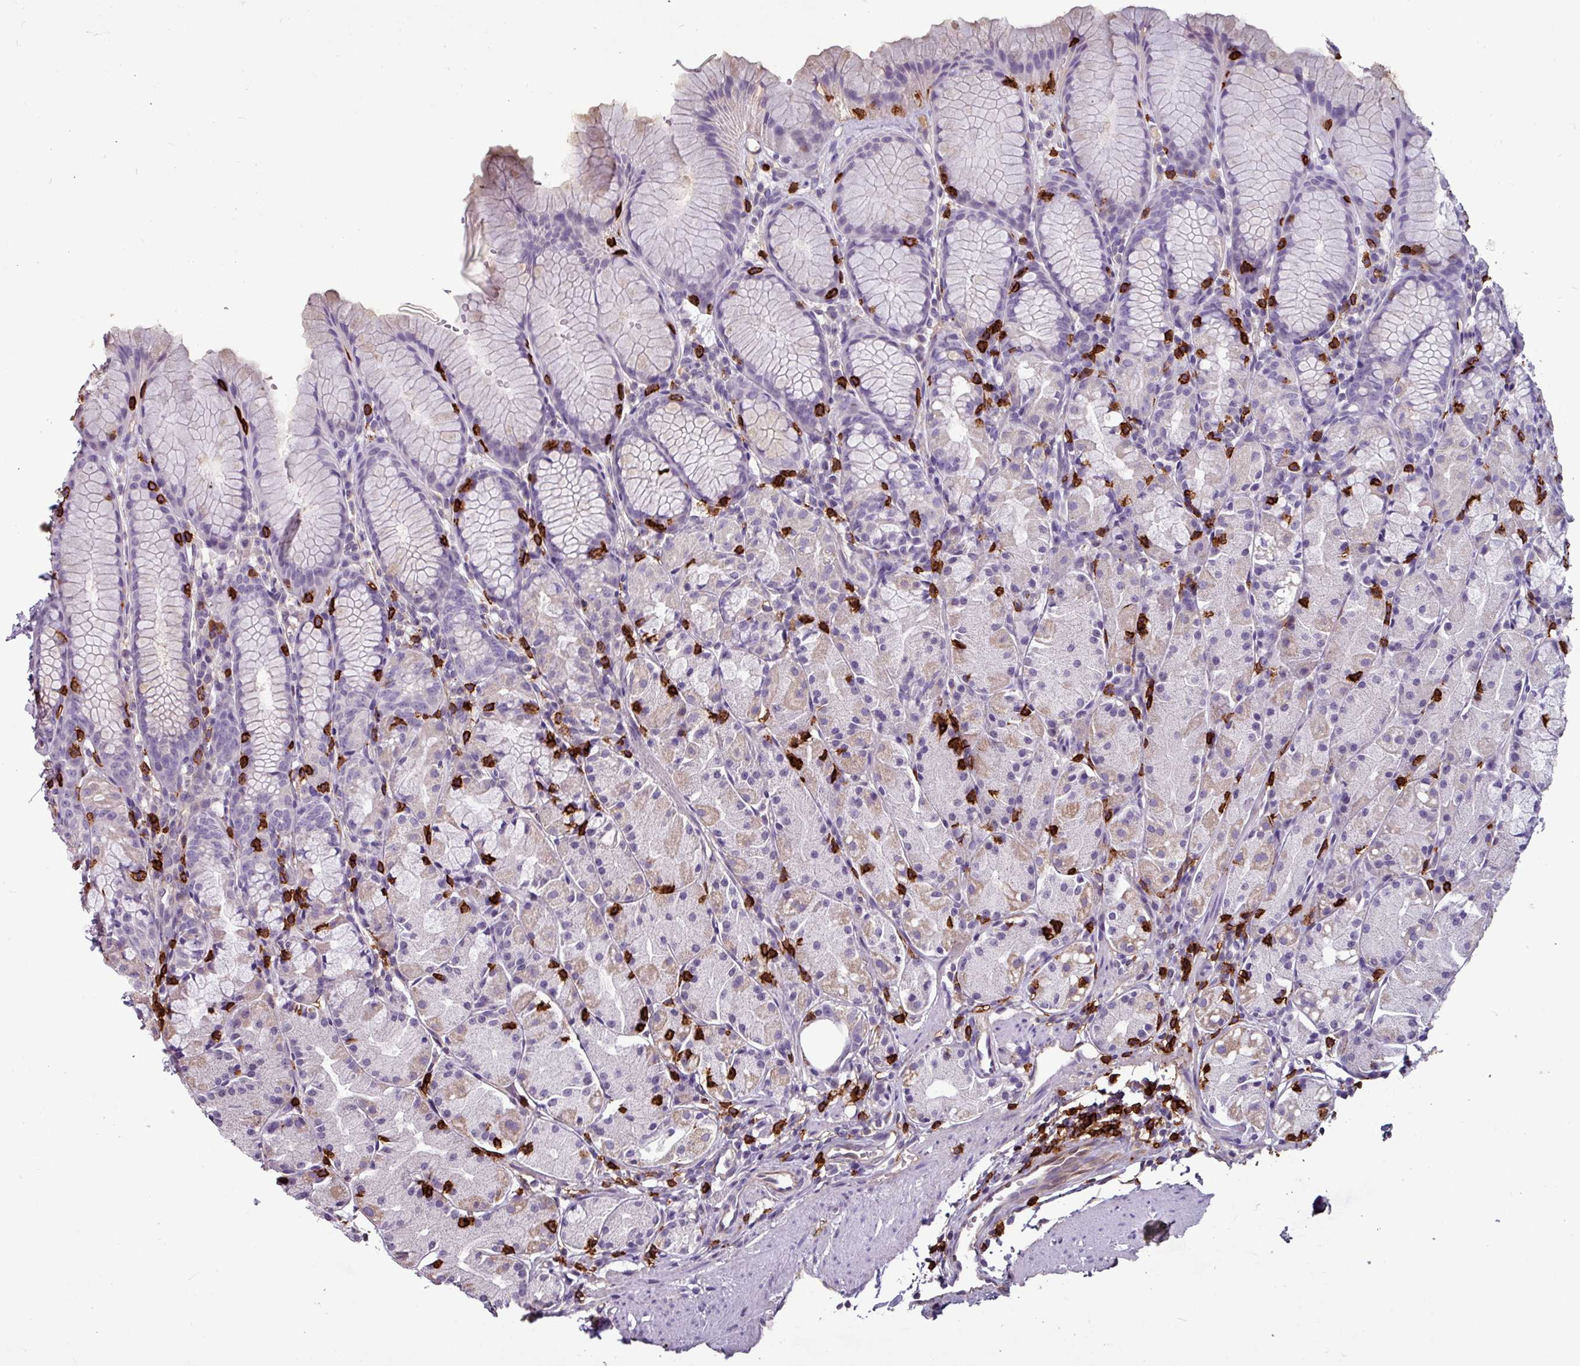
{"staining": {"intensity": "weak", "quantity": "<25%", "location": "cytoplasmic/membranous"}, "tissue": "stomach", "cell_type": "Glandular cells", "image_type": "normal", "snomed": [{"axis": "morphology", "description": "Normal tissue, NOS"}, {"axis": "topography", "description": "Stomach, upper"}], "caption": "The IHC histopathology image has no significant positivity in glandular cells of stomach.", "gene": "CD8A", "patient": {"sex": "male", "age": 47}}